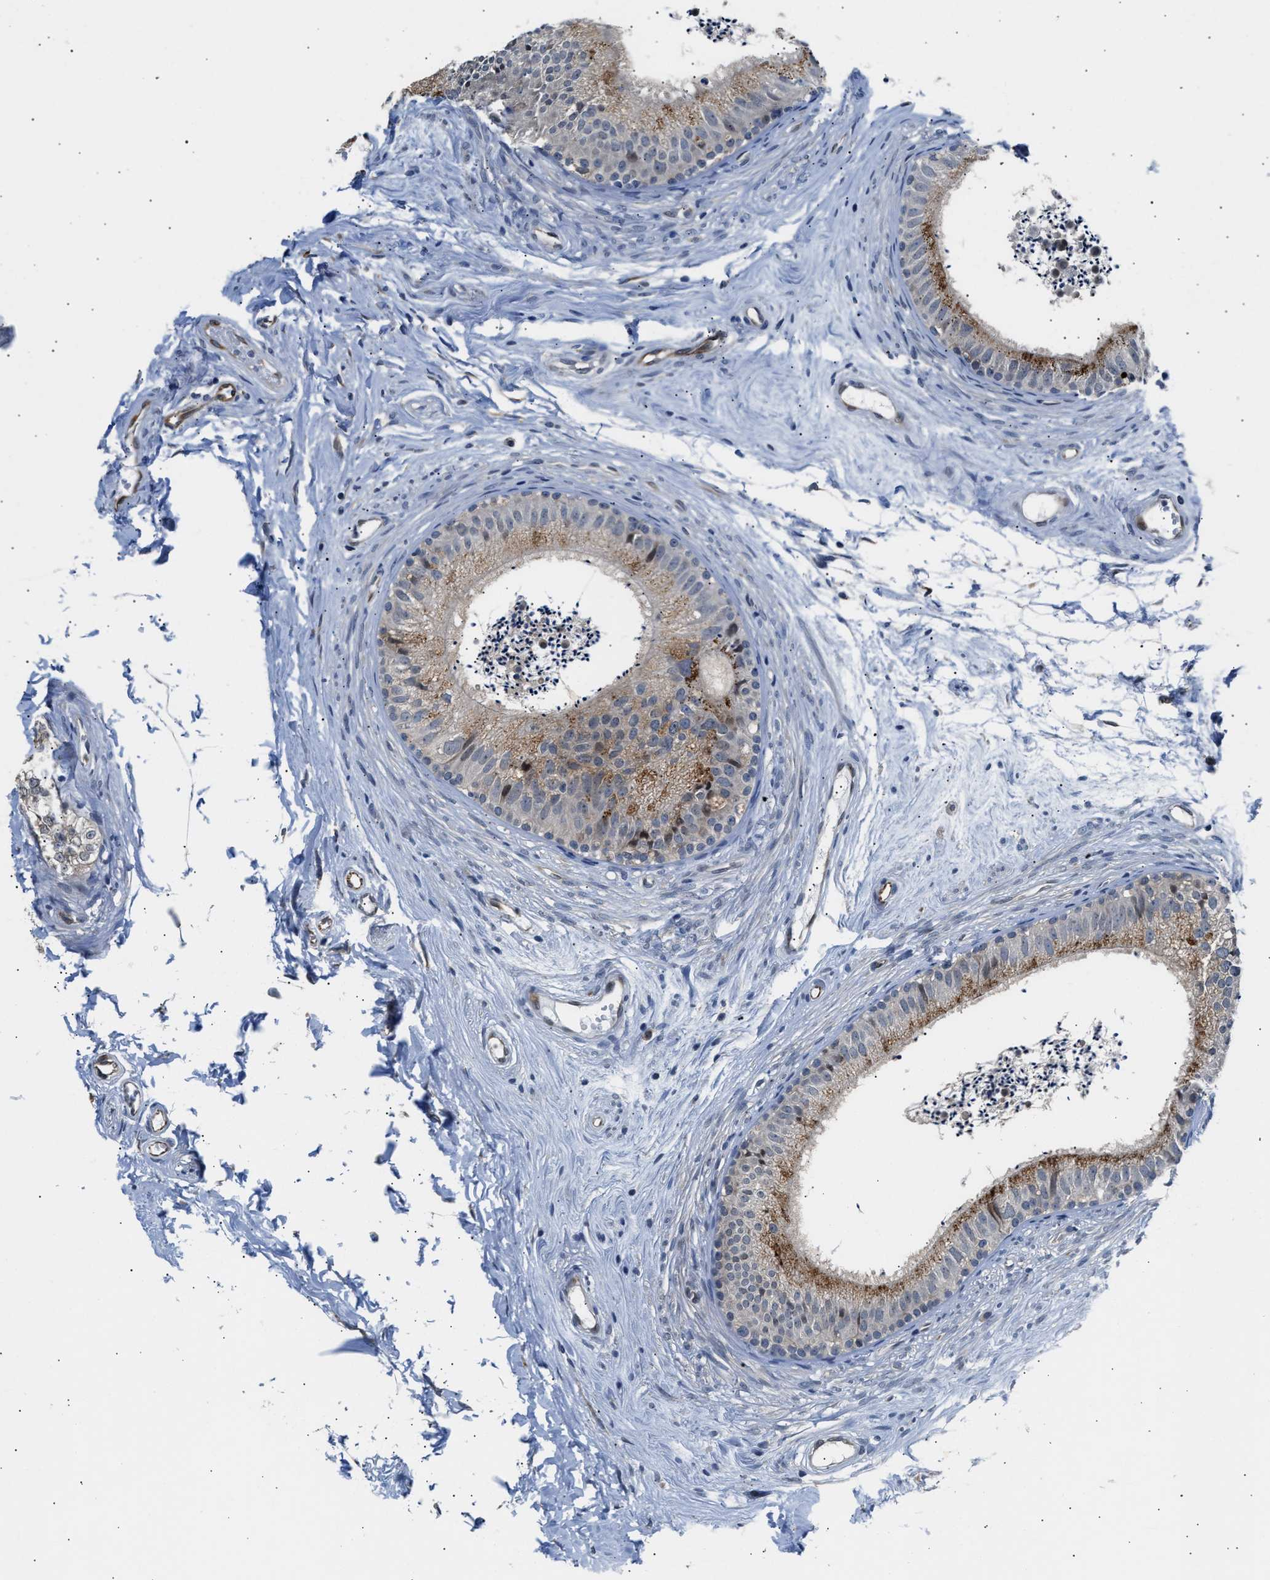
{"staining": {"intensity": "moderate", "quantity": ">75%", "location": "cytoplasmic/membranous"}, "tissue": "epididymis", "cell_type": "Glandular cells", "image_type": "normal", "snomed": [{"axis": "morphology", "description": "Normal tissue, NOS"}, {"axis": "topography", "description": "Epididymis"}], "caption": "A histopathology image of epididymis stained for a protein reveals moderate cytoplasmic/membranous brown staining in glandular cells. Nuclei are stained in blue.", "gene": "PPM1H", "patient": {"sex": "male", "age": 56}}